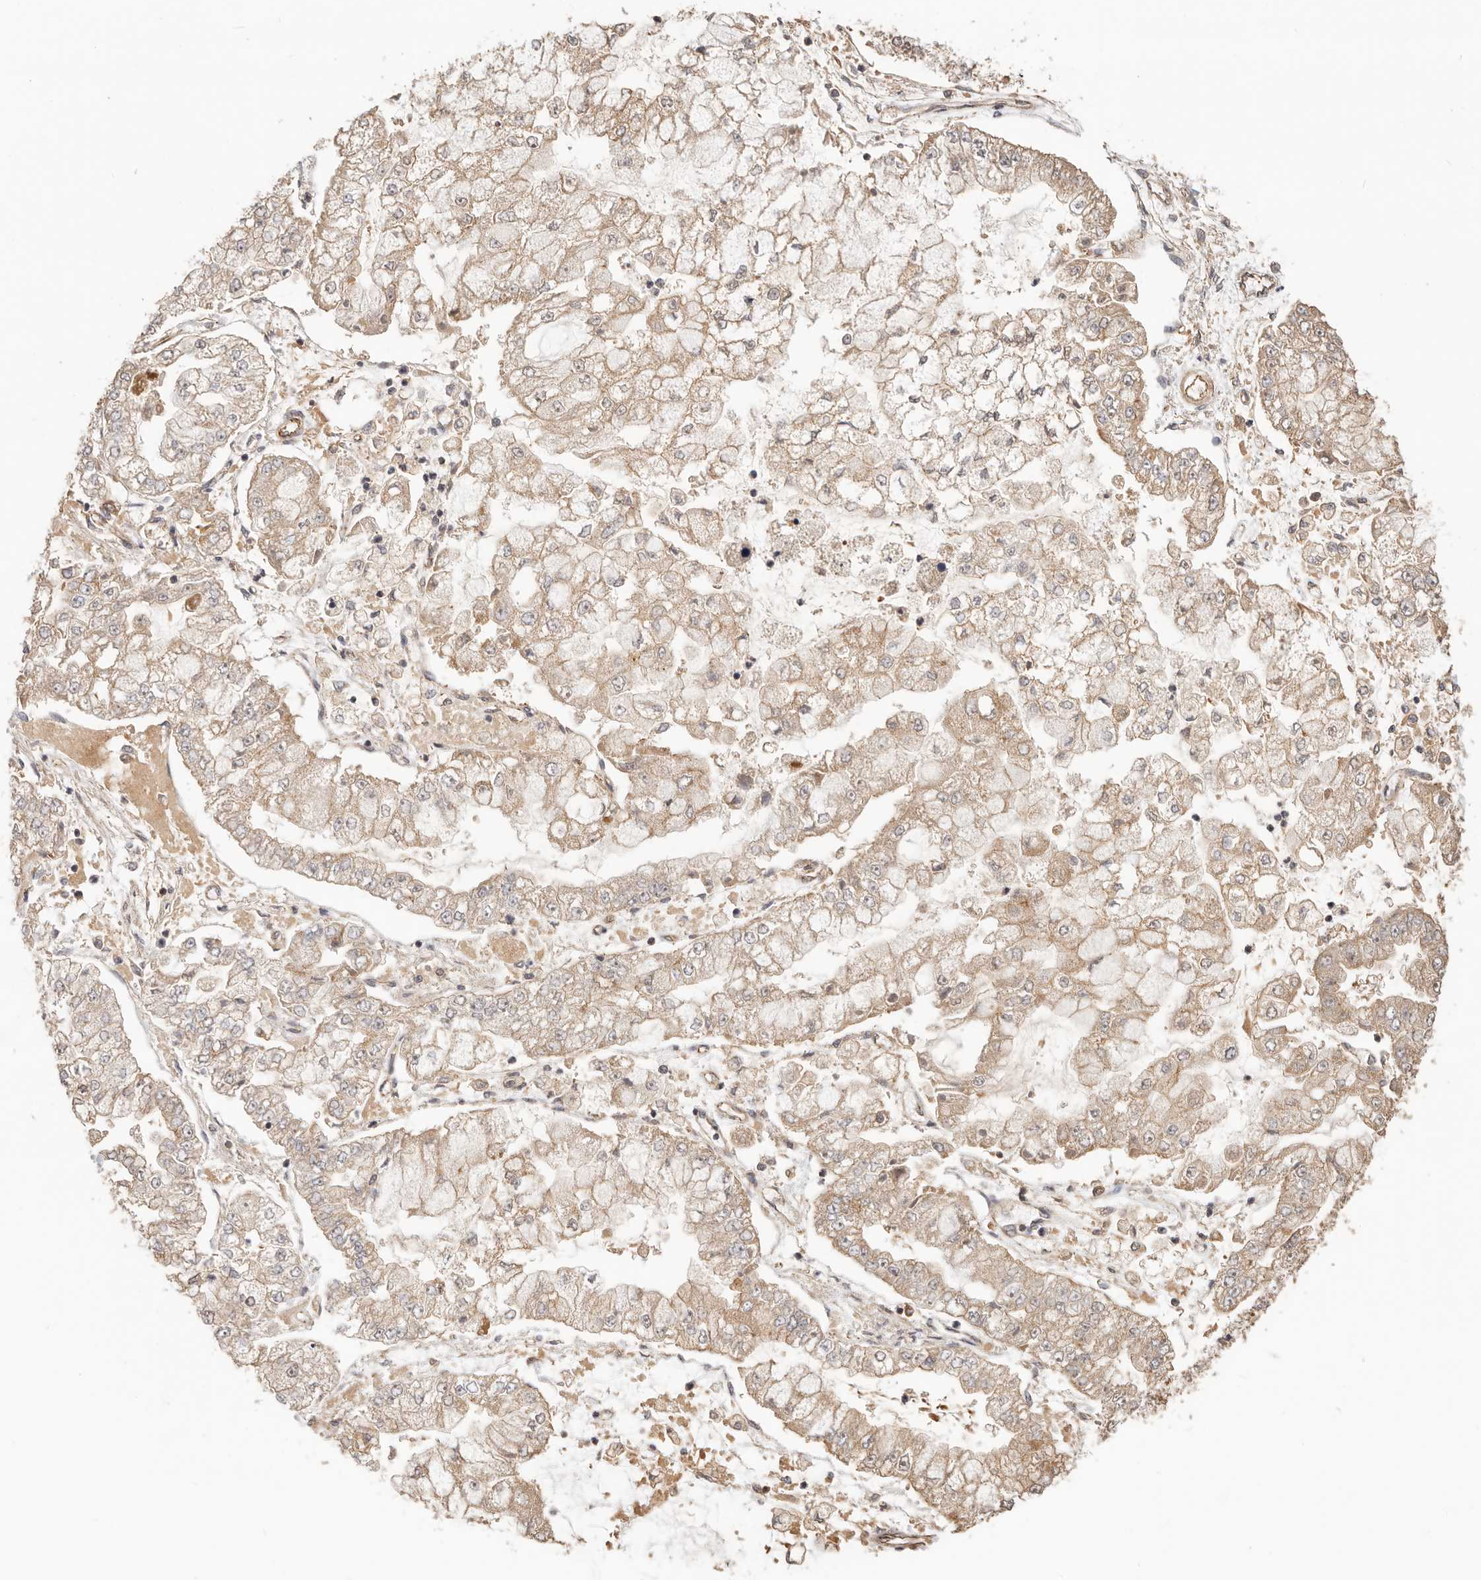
{"staining": {"intensity": "weak", "quantity": ">75%", "location": "cytoplasmic/membranous"}, "tissue": "stomach cancer", "cell_type": "Tumor cells", "image_type": "cancer", "snomed": [{"axis": "morphology", "description": "Adenocarcinoma, NOS"}, {"axis": "topography", "description": "Stomach"}], "caption": "Stomach adenocarcinoma tissue displays weak cytoplasmic/membranous staining in about >75% of tumor cells The staining was performed using DAB (3,3'-diaminobenzidine), with brown indicating positive protein expression. Nuclei are stained blue with hematoxylin.", "gene": "AFDN", "patient": {"sex": "male", "age": 76}}